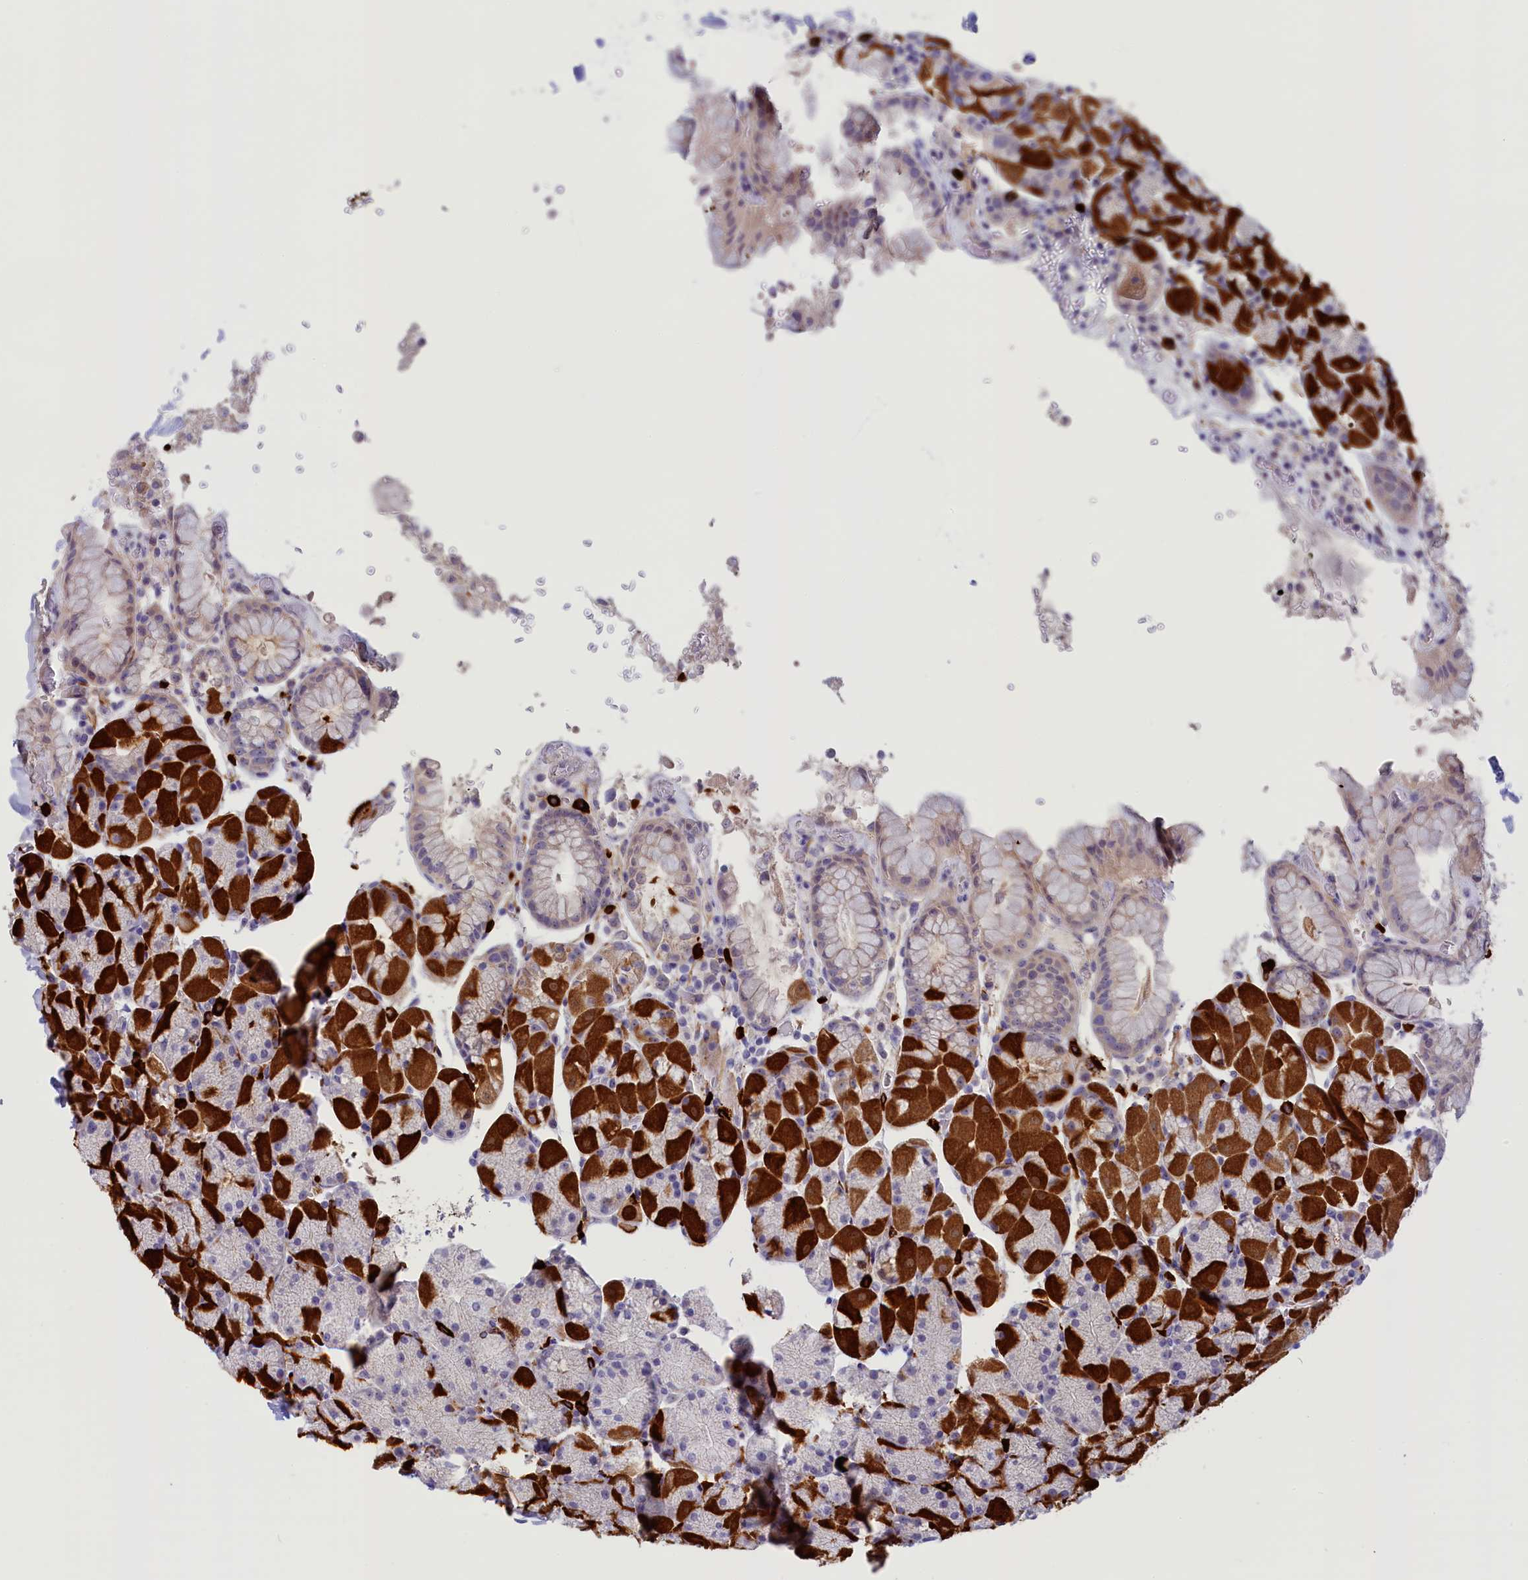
{"staining": {"intensity": "strong", "quantity": "25%-75%", "location": "cytoplasmic/membranous"}, "tissue": "stomach", "cell_type": "Glandular cells", "image_type": "normal", "snomed": [{"axis": "morphology", "description": "Normal tissue, NOS"}, {"axis": "topography", "description": "Stomach, upper"}, {"axis": "topography", "description": "Stomach, lower"}], "caption": "Approximately 25%-75% of glandular cells in normal human stomach display strong cytoplasmic/membranous protein staining as visualized by brown immunohistochemical staining.", "gene": "RTTN", "patient": {"sex": "male", "age": 67}}